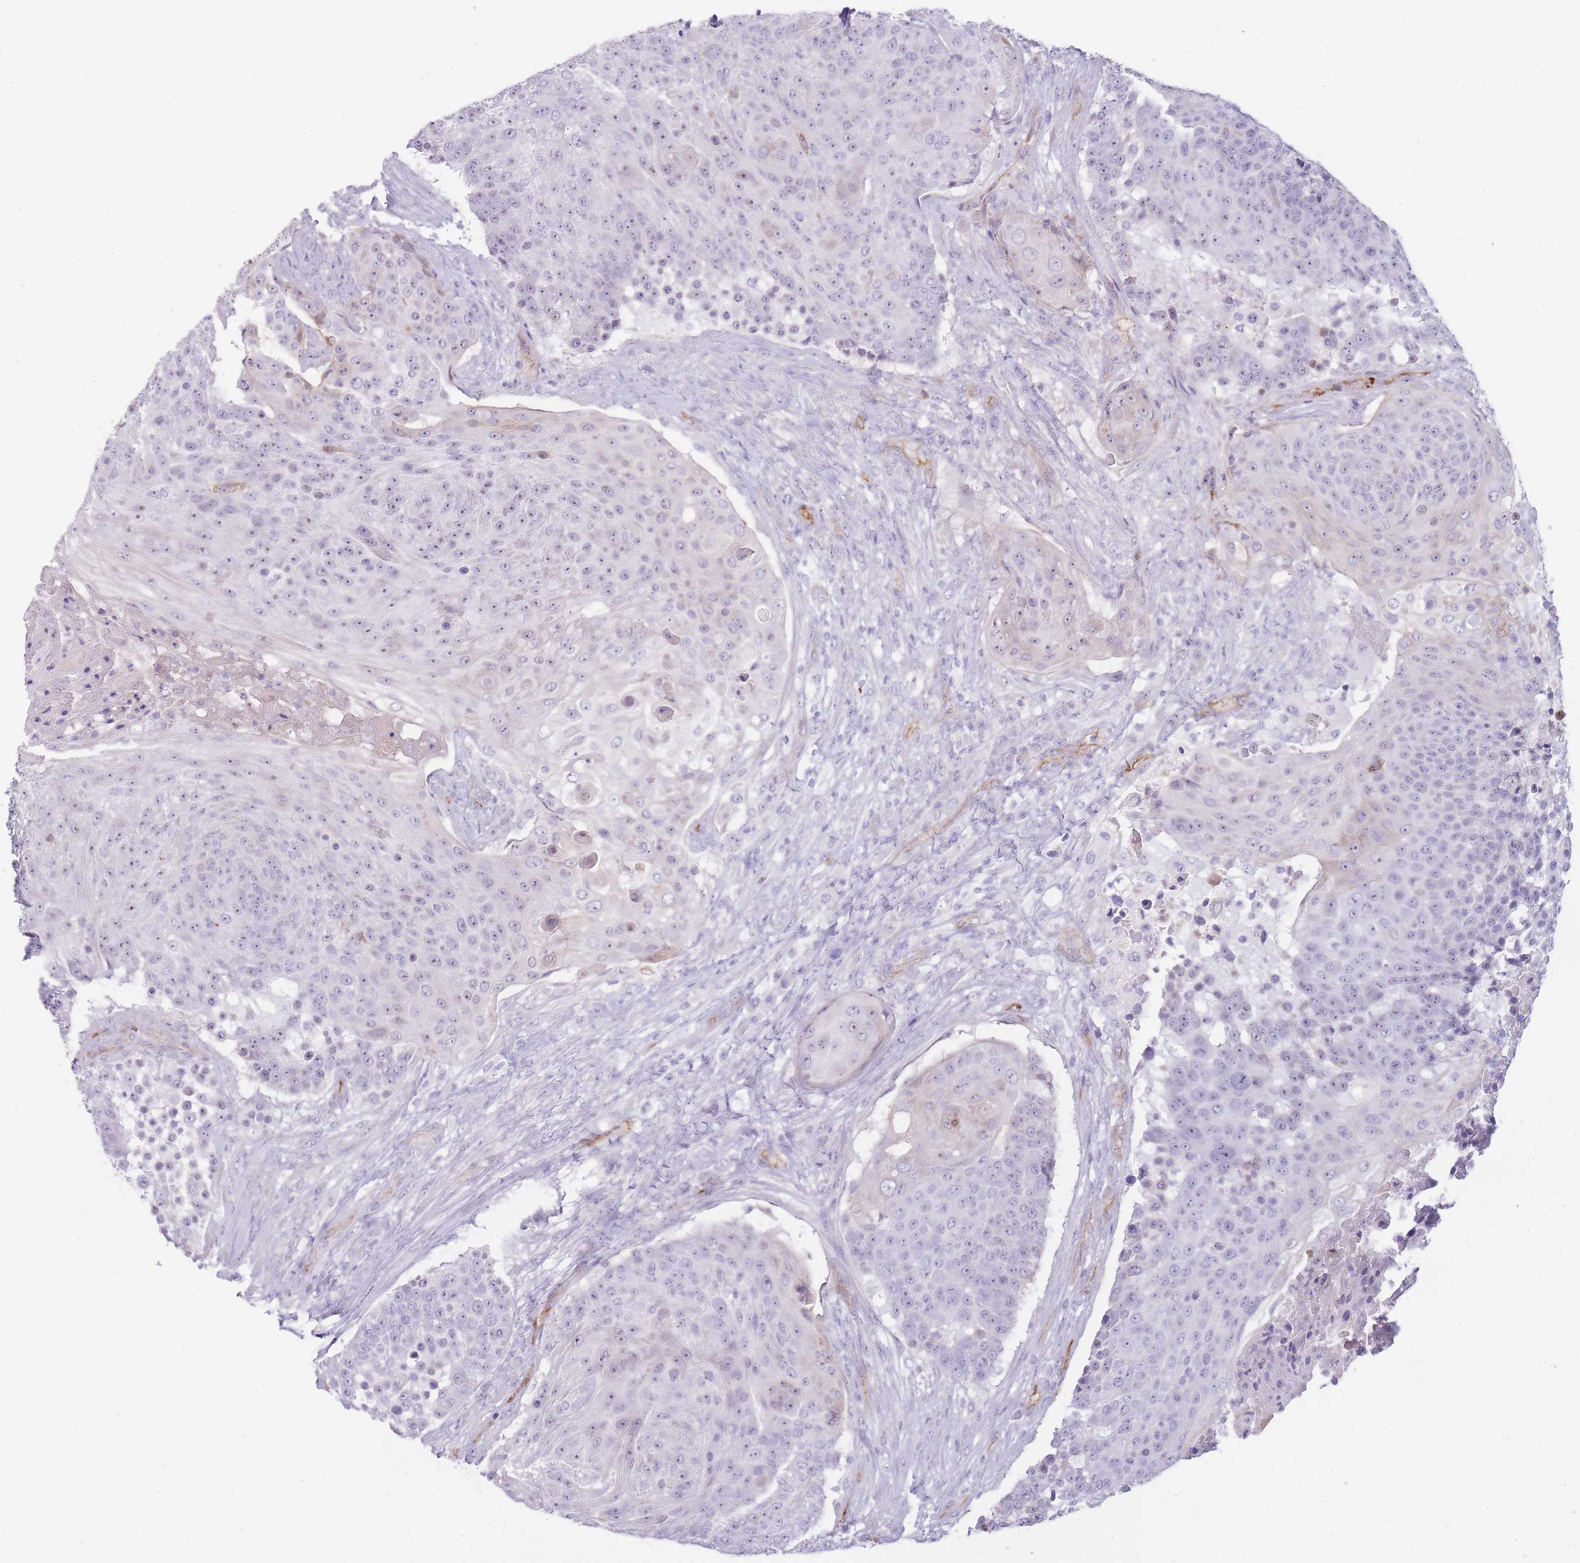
{"staining": {"intensity": "negative", "quantity": "none", "location": "none"}, "tissue": "urothelial cancer", "cell_type": "Tumor cells", "image_type": "cancer", "snomed": [{"axis": "morphology", "description": "Urothelial carcinoma, High grade"}, {"axis": "topography", "description": "Urinary bladder"}], "caption": "This histopathology image is of urothelial cancer stained with IHC to label a protein in brown with the nuclei are counter-stained blue. There is no expression in tumor cells. (DAB (3,3'-diaminobenzidine) immunohistochemistry (IHC), high magnification).", "gene": "UTP14A", "patient": {"sex": "female", "age": 63}}